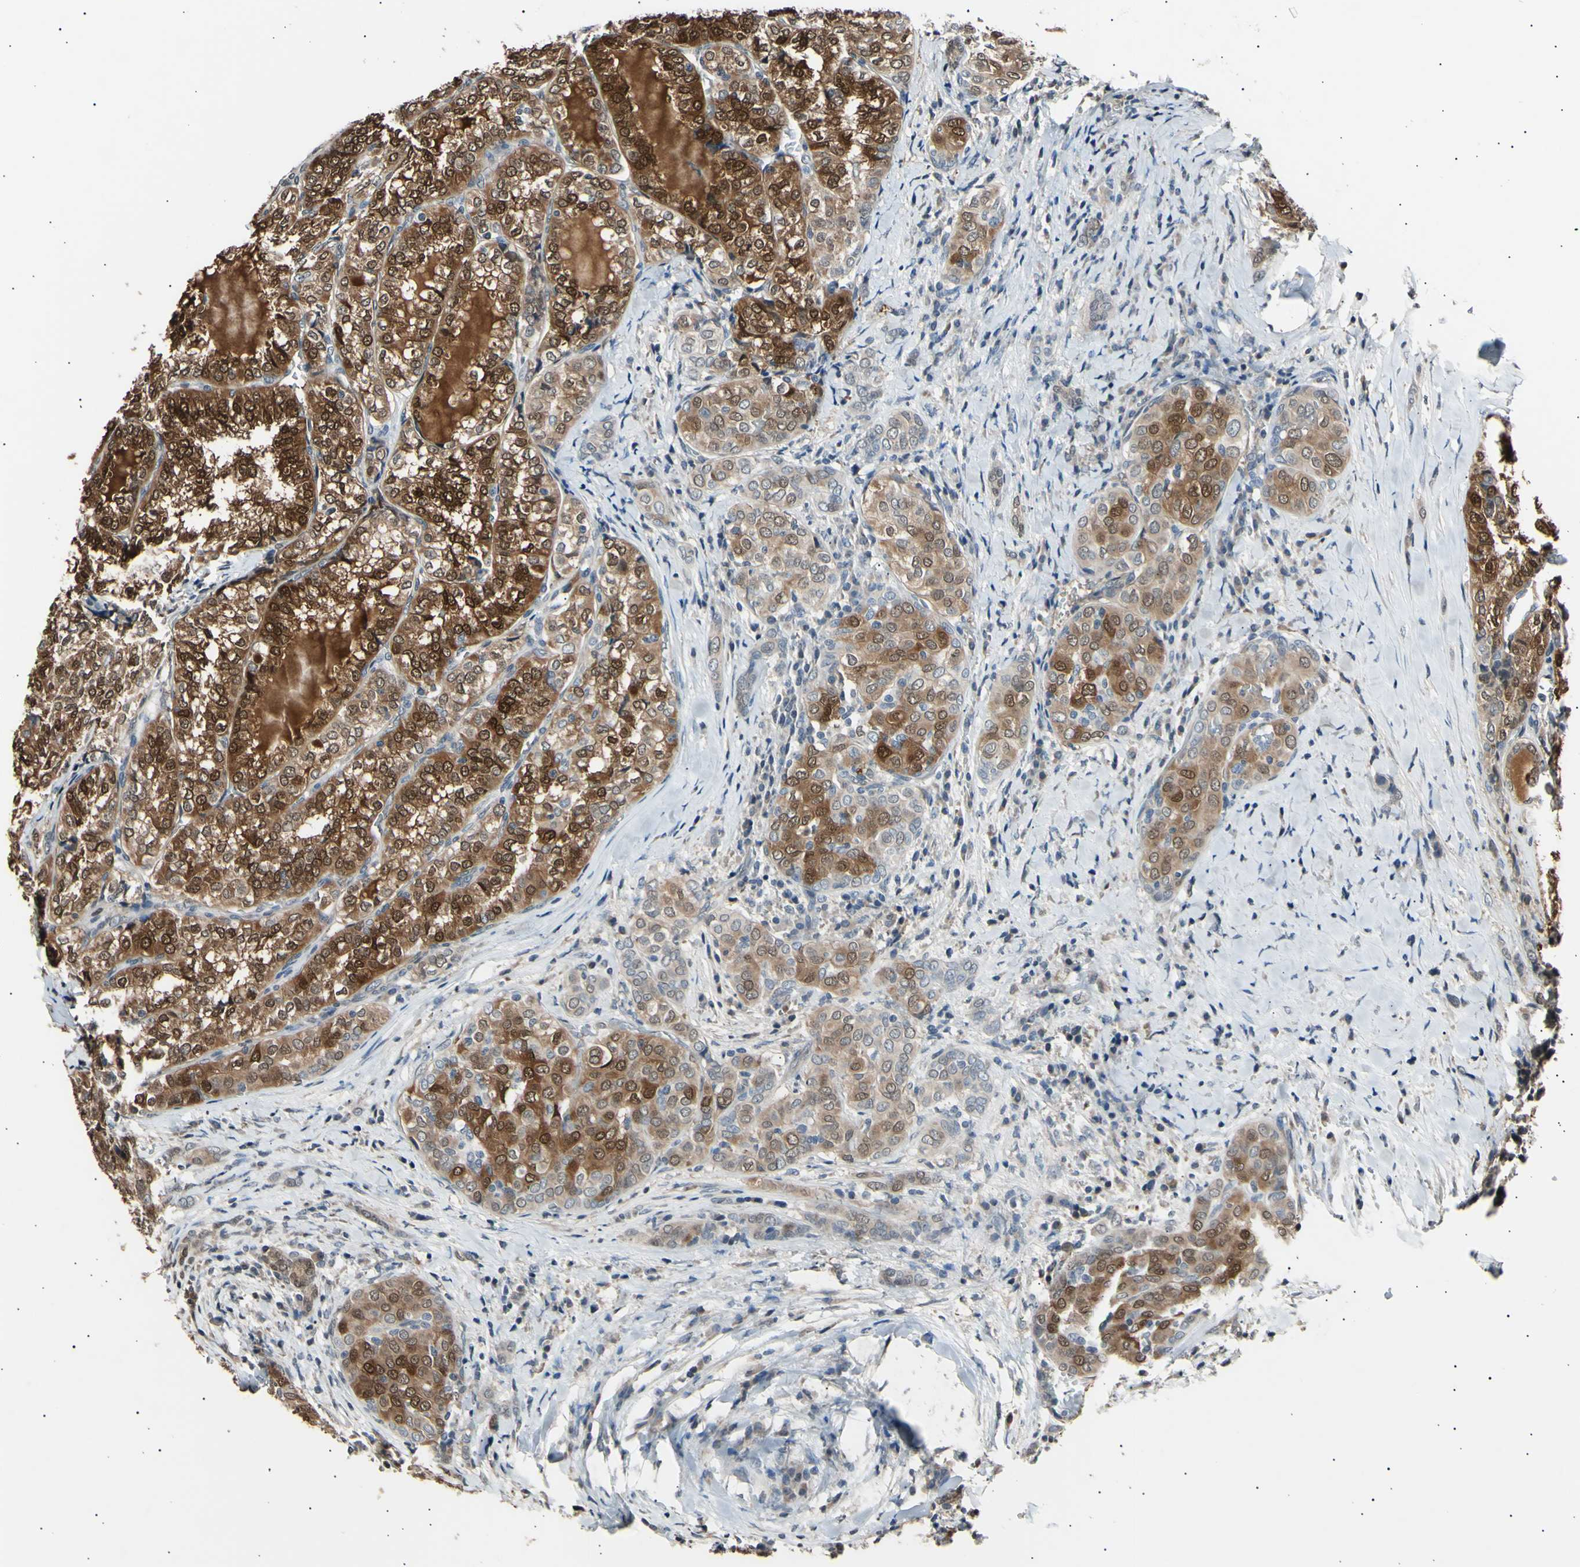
{"staining": {"intensity": "strong", "quantity": ">75%", "location": "cytoplasmic/membranous,nuclear"}, "tissue": "thyroid cancer", "cell_type": "Tumor cells", "image_type": "cancer", "snomed": [{"axis": "morphology", "description": "Normal tissue, NOS"}, {"axis": "morphology", "description": "Papillary adenocarcinoma, NOS"}, {"axis": "topography", "description": "Thyroid gland"}], "caption": "This is a photomicrograph of immunohistochemistry staining of thyroid papillary adenocarcinoma, which shows strong staining in the cytoplasmic/membranous and nuclear of tumor cells.", "gene": "AK1", "patient": {"sex": "female", "age": 30}}